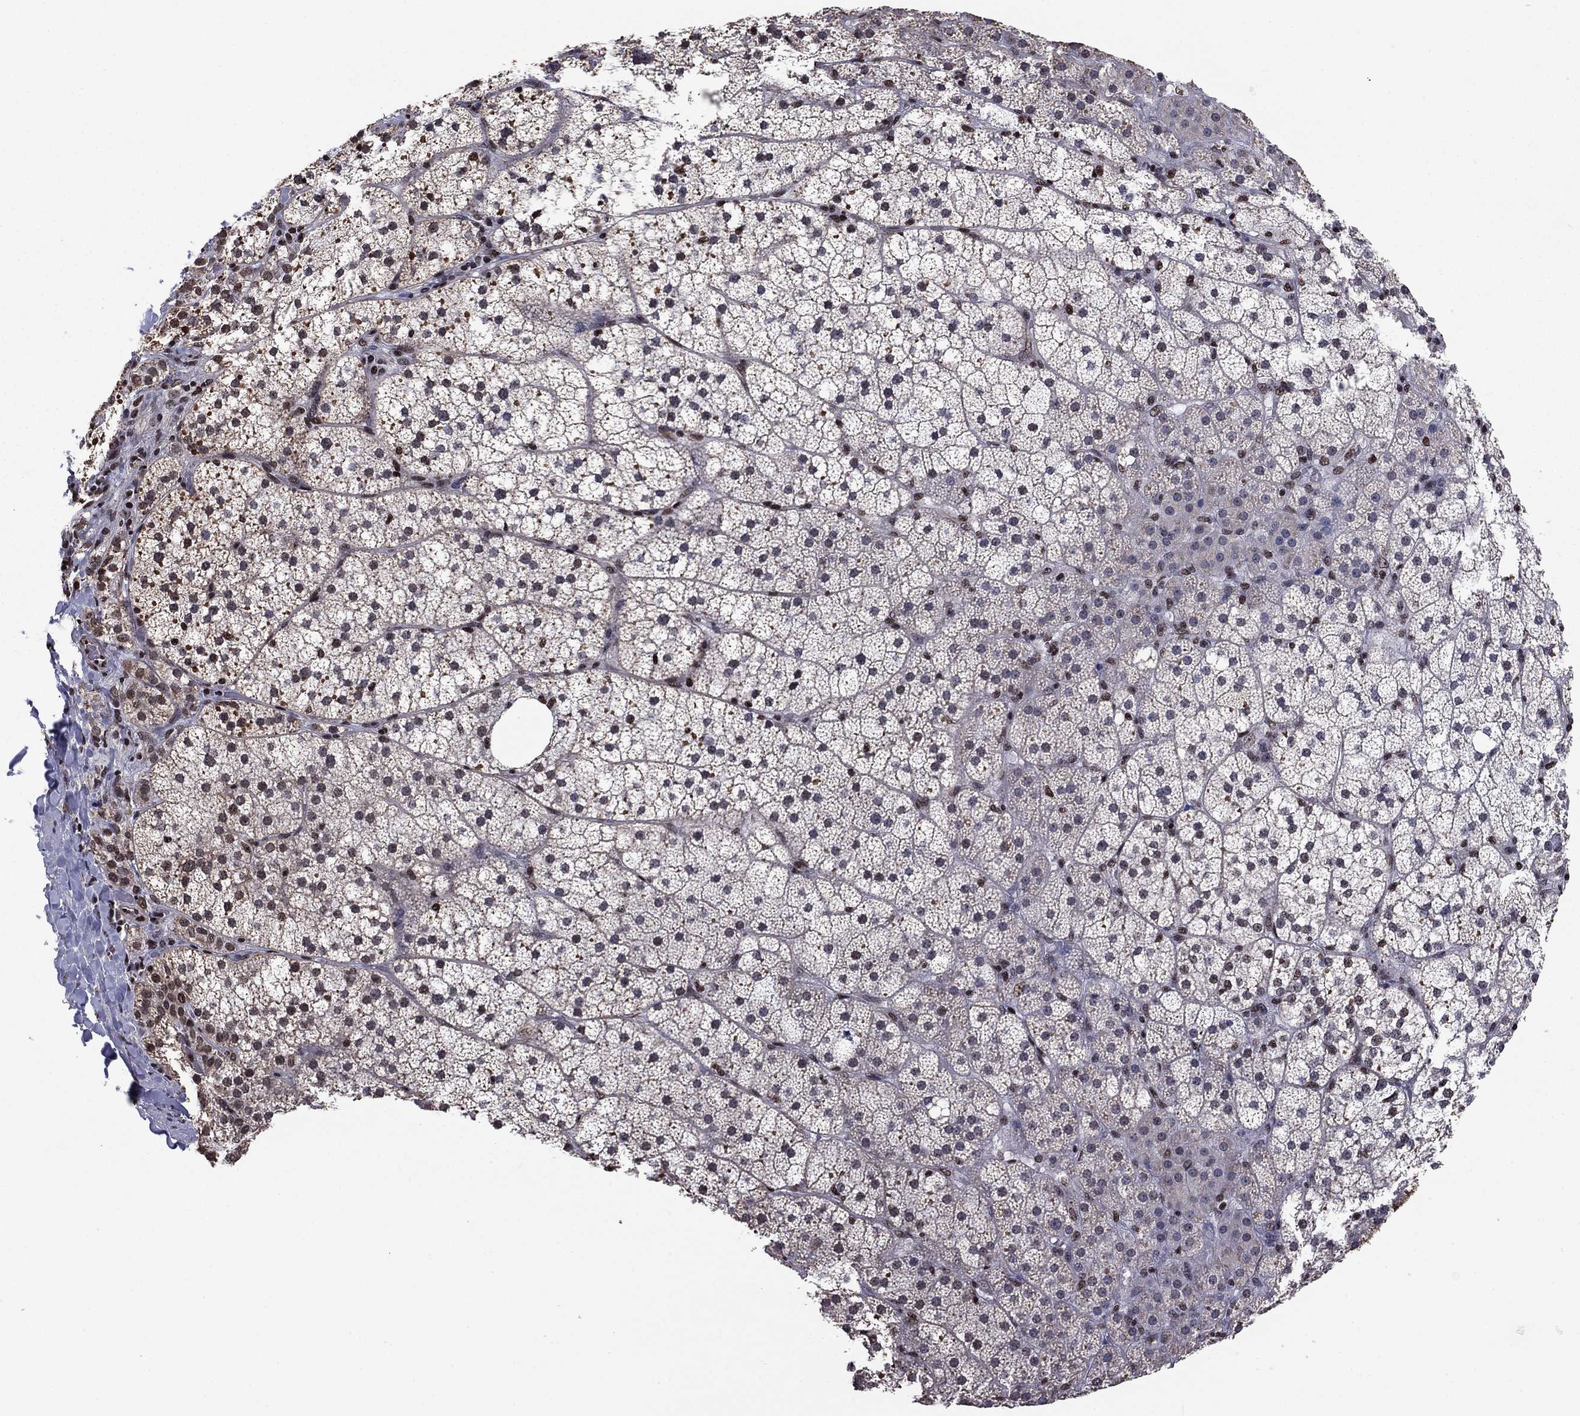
{"staining": {"intensity": "moderate", "quantity": "<25%", "location": "nuclear"}, "tissue": "adrenal gland", "cell_type": "Glandular cells", "image_type": "normal", "snomed": [{"axis": "morphology", "description": "Normal tissue, NOS"}, {"axis": "topography", "description": "Adrenal gland"}], "caption": "Benign adrenal gland was stained to show a protein in brown. There is low levels of moderate nuclear positivity in about <25% of glandular cells.", "gene": "N4BP2", "patient": {"sex": "male", "age": 53}}